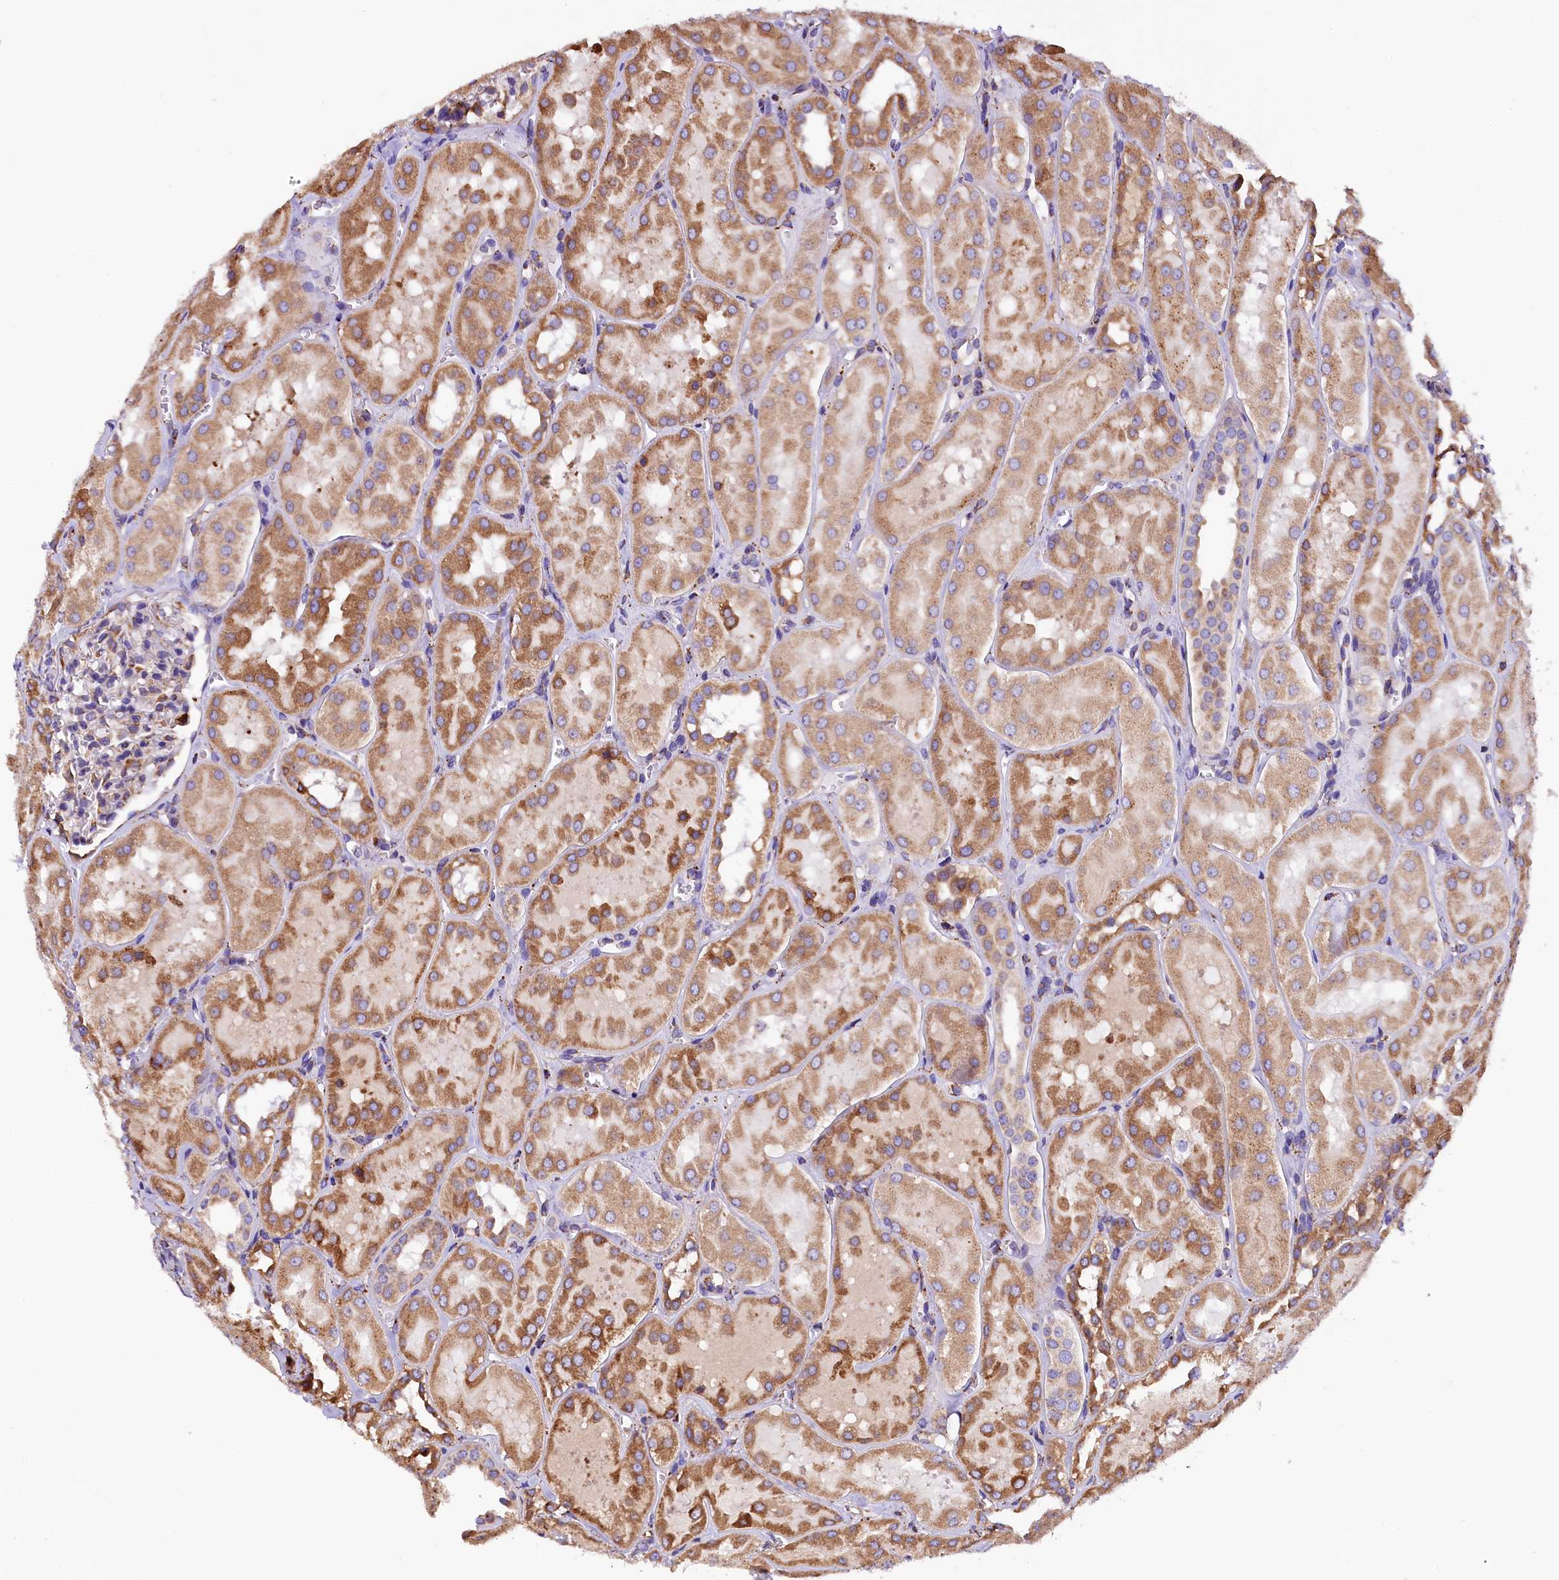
{"staining": {"intensity": "moderate", "quantity": "<25%", "location": "cytoplasmic/membranous"}, "tissue": "kidney", "cell_type": "Cells in glomeruli", "image_type": "normal", "snomed": [{"axis": "morphology", "description": "Normal tissue, NOS"}, {"axis": "topography", "description": "Kidney"}, {"axis": "topography", "description": "Urinary bladder"}], "caption": "DAB immunohistochemical staining of normal human kidney demonstrates moderate cytoplasmic/membranous protein positivity in about <25% of cells in glomeruli. (DAB IHC with brightfield microscopy, high magnification).", "gene": "CAPS2", "patient": {"sex": "male", "age": 16}}